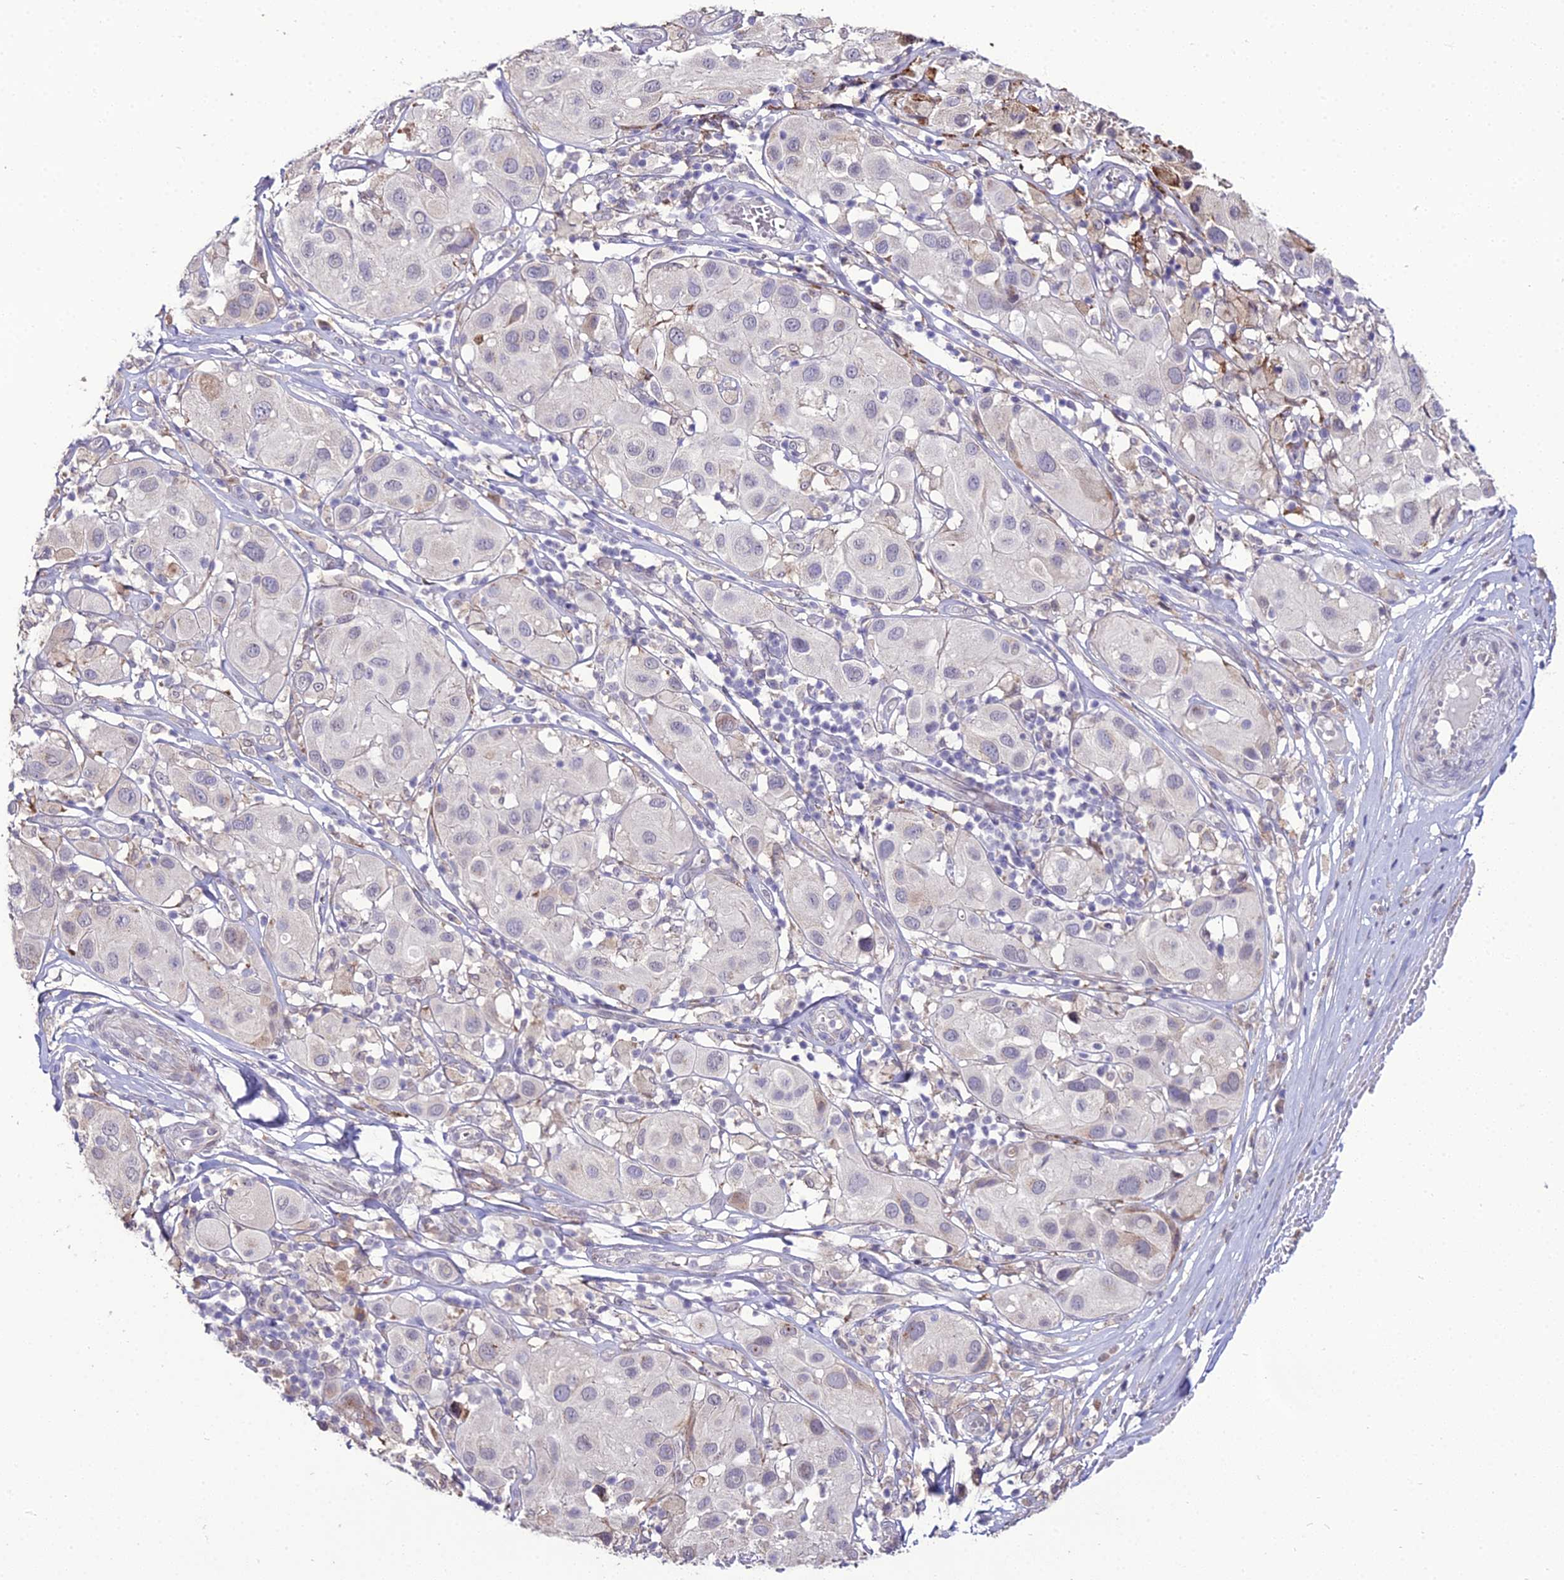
{"staining": {"intensity": "negative", "quantity": "none", "location": "none"}, "tissue": "melanoma", "cell_type": "Tumor cells", "image_type": "cancer", "snomed": [{"axis": "morphology", "description": "Malignant melanoma, Metastatic site"}, {"axis": "topography", "description": "Skin"}], "caption": "This photomicrograph is of melanoma stained with immunohistochemistry (IHC) to label a protein in brown with the nuclei are counter-stained blue. There is no expression in tumor cells.", "gene": "TROAP", "patient": {"sex": "male", "age": 41}}